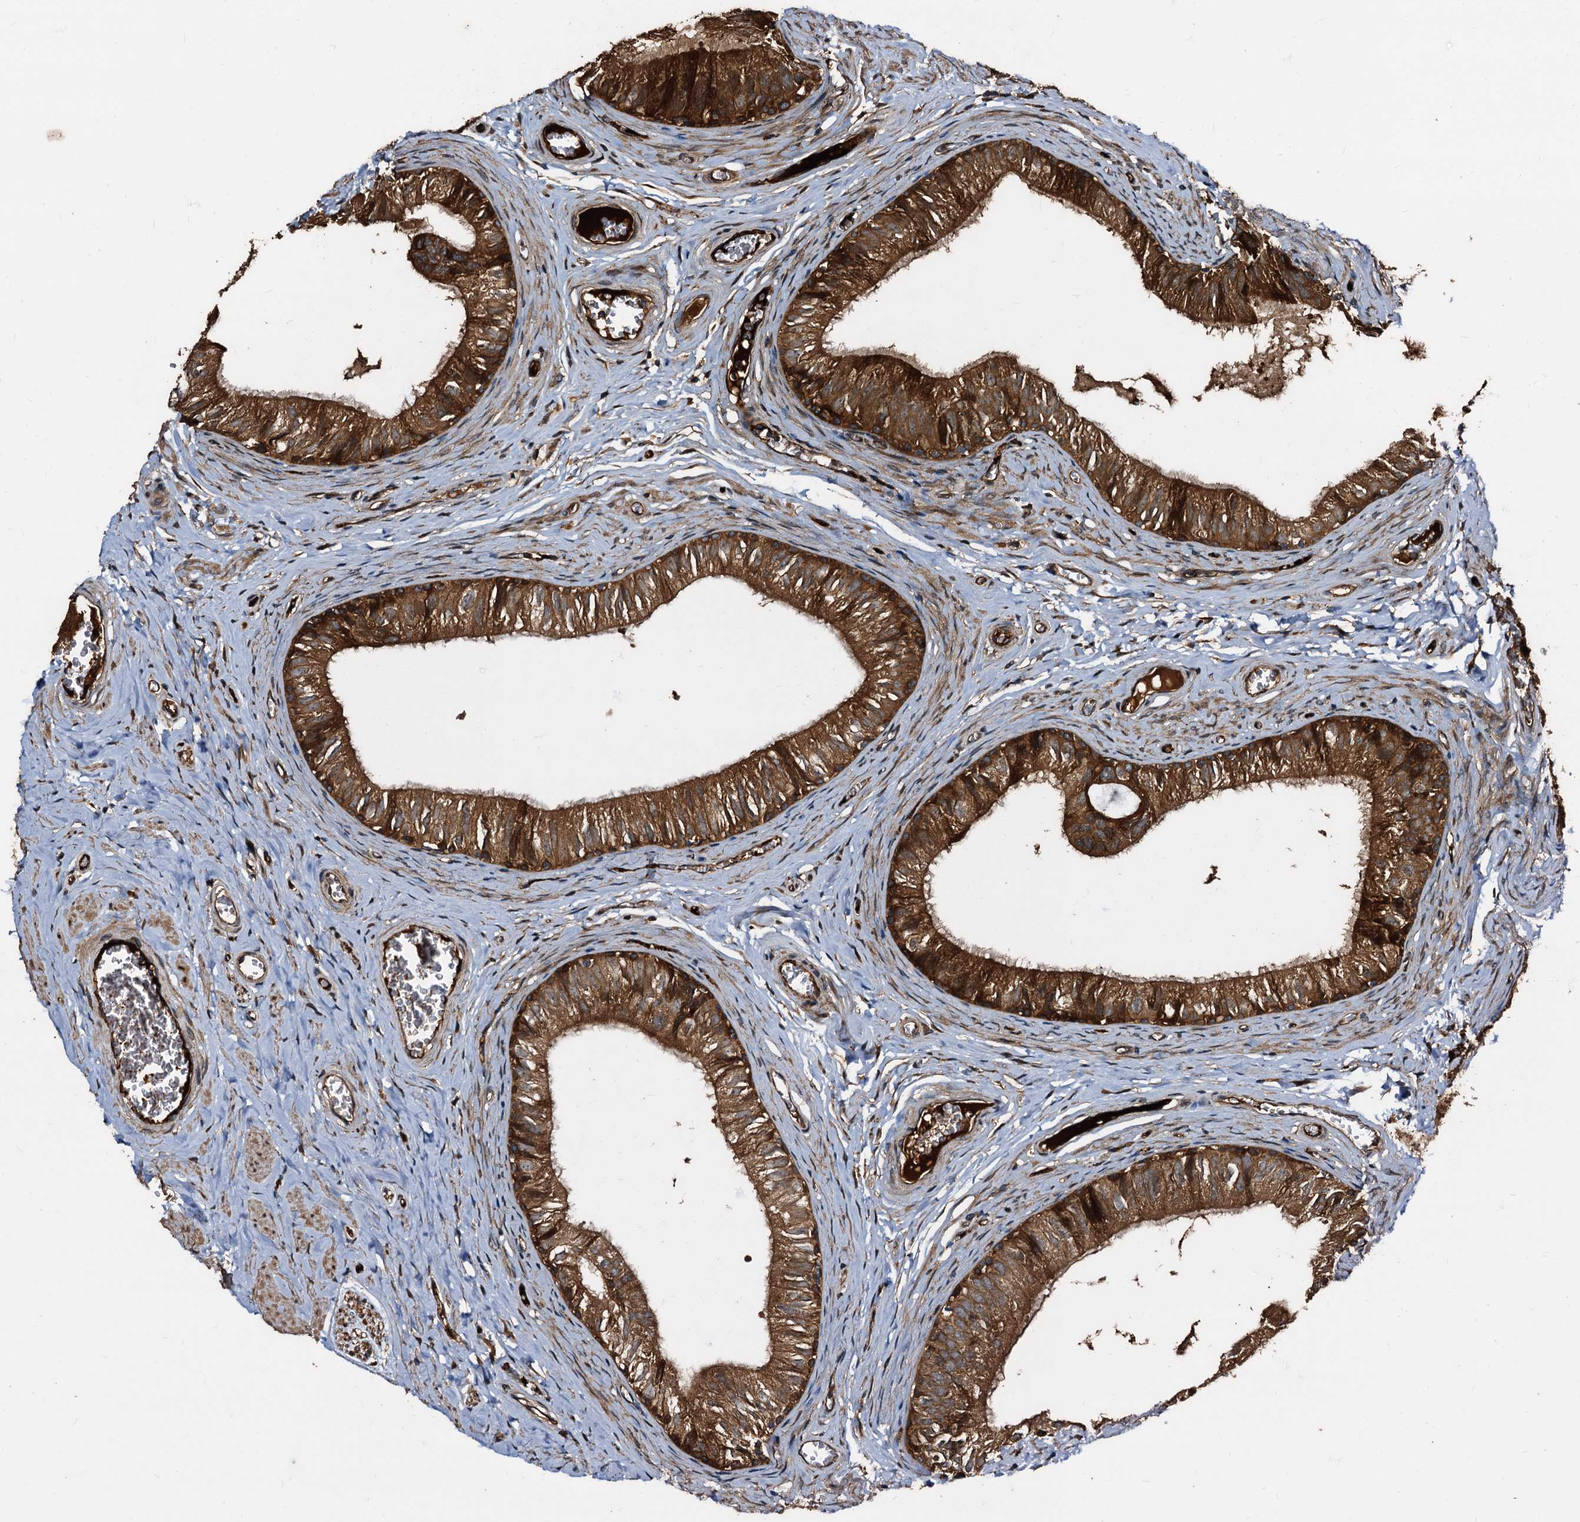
{"staining": {"intensity": "strong", "quantity": ">75%", "location": "cytoplasmic/membranous"}, "tissue": "epididymis", "cell_type": "Glandular cells", "image_type": "normal", "snomed": [{"axis": "morphology", "description": "Normal tissue, NOS"}, {"axis": "topography", "description": "Epididymis"}], "caption": "Immunohistochemical staining of benign human epididymis exhibits >75% levels of strong cytoplasmic/membranous protein positivity in approximately >75% of glandular cells. The protein of interest is shown in brown color, while the nuclei are stained blue.", "gene": "PEX5", "patient": {"sex": "male", "age": 42}}